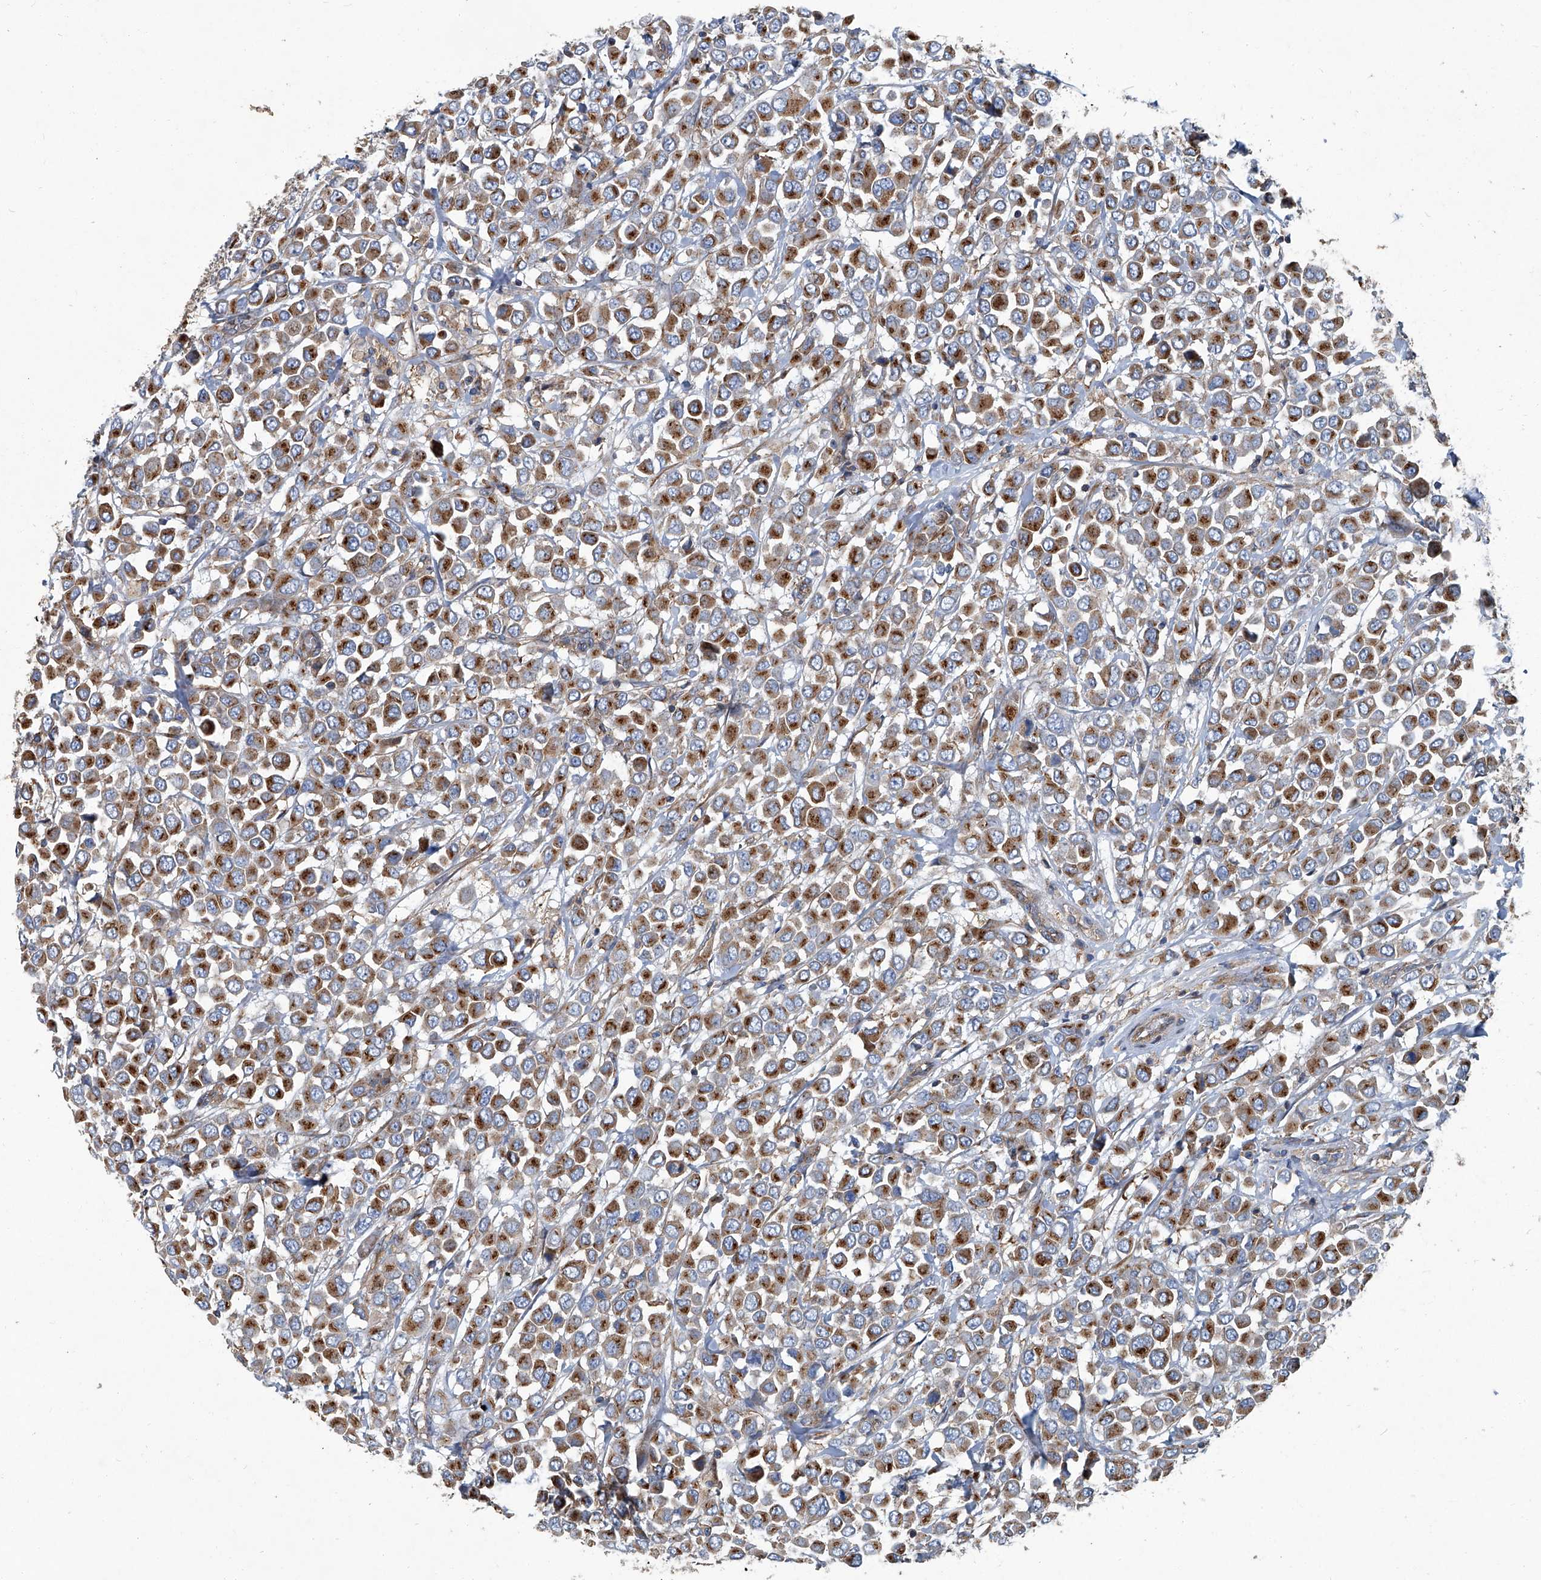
{"staining": {"intensity": "moderate", "quantity": ">75%", "location": "cytoplasmic/membranous"}, "tissue": "breast cancer", "cell_type": "Tumor cells", "image_type": "cancer", "snomed": [{"axis": "morphology", "description": "Duct carcinoma"}, {"axis": "topography", "description": "Breast"}], "caption": "A brown stain labels moderate cytoplasmic/membranous staining of a protein in breast cancer (intraductal carcinoma) tumor cells. Nuclei are stained in blue.", "gene": "PIGH", "patient": {"sex": "female", "age": 61}}